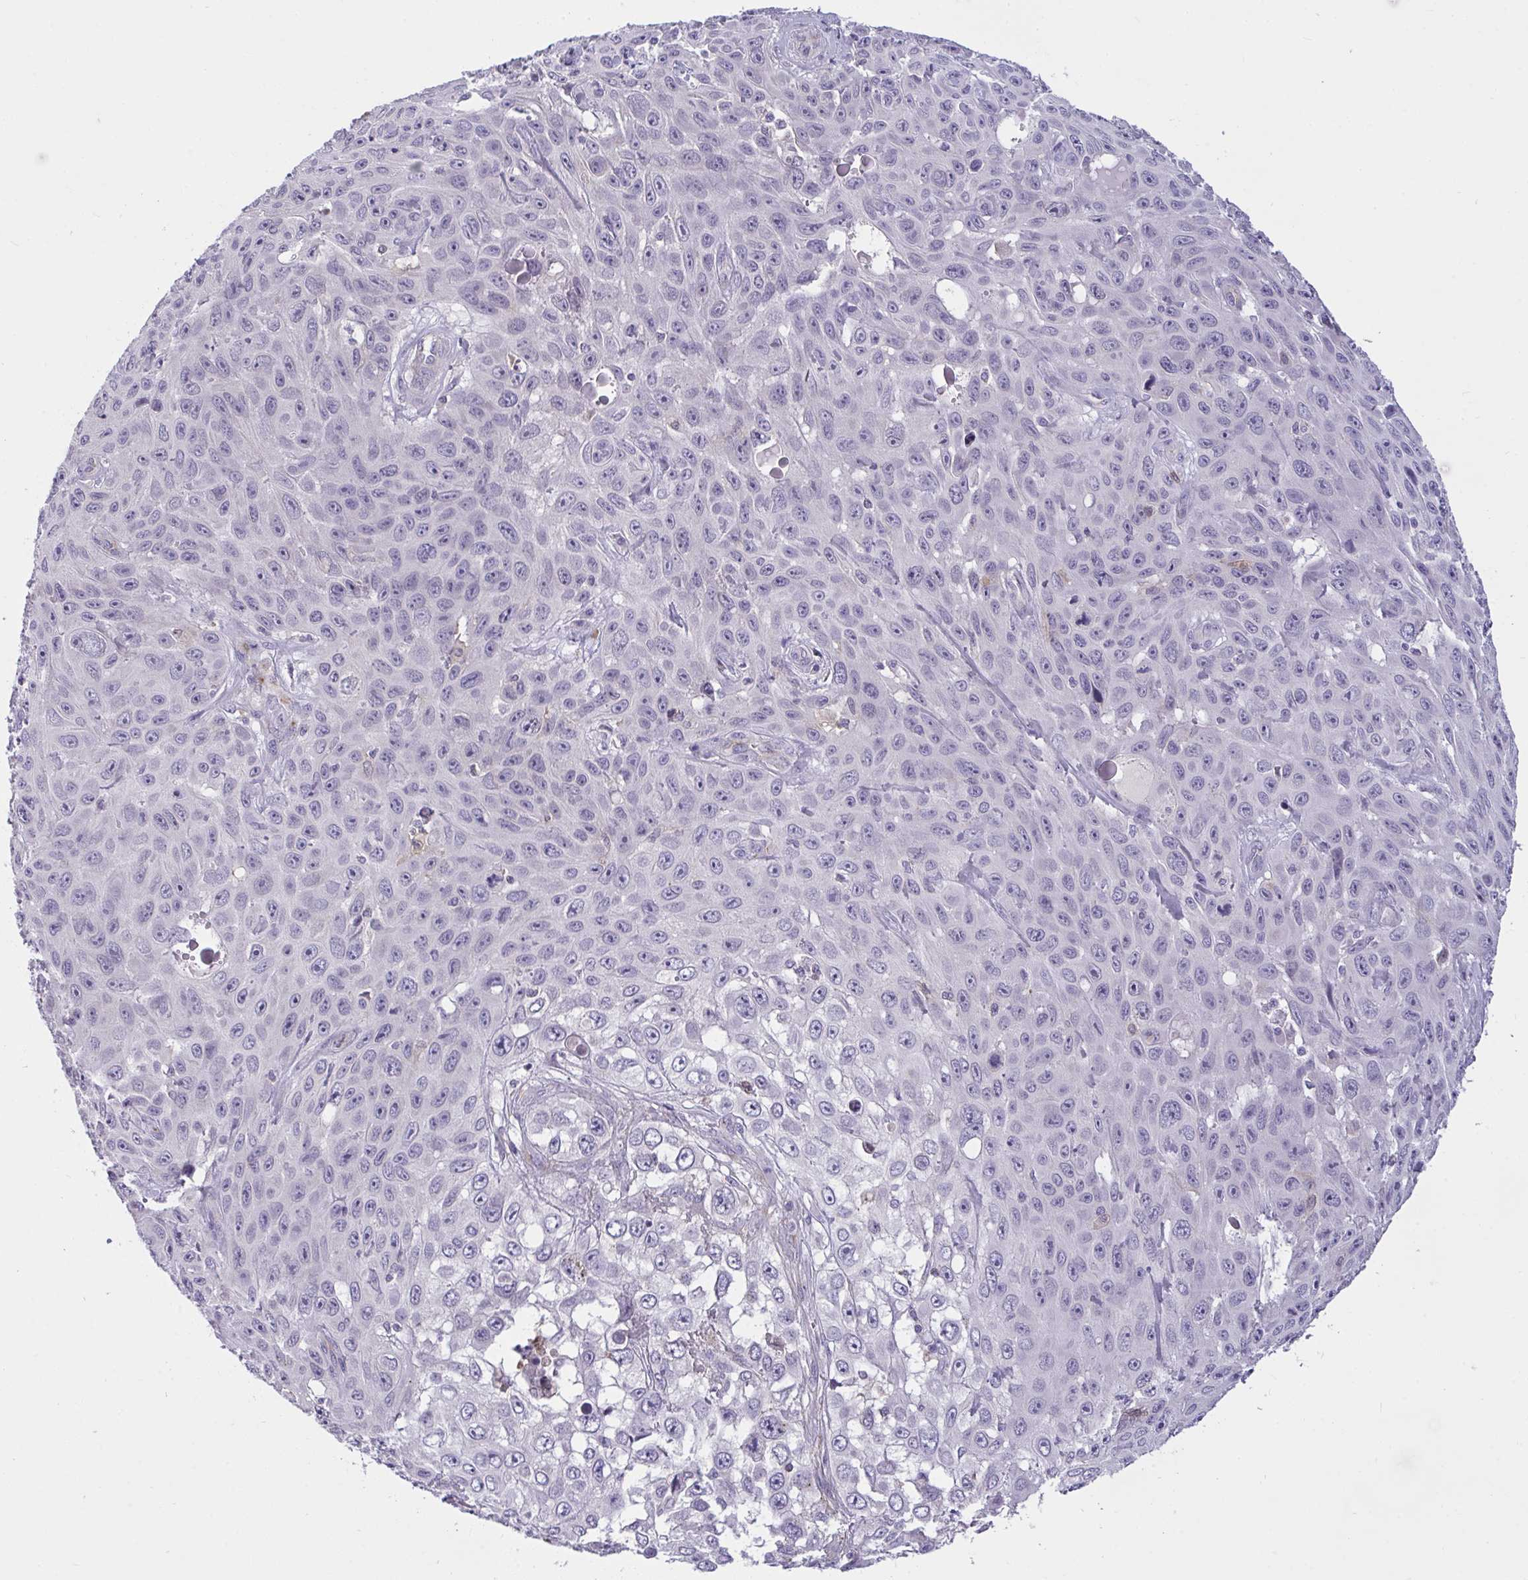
{"staining": {"intensity": "negative", "quantity": "none", "location": "none"}, "tissue": "skin cancer", "cell_type": "Tumor cells", "image_type": "cancer", "snomed": [{"axis": "morphology", "description": "Squamous cell carcinoma, NOS"}, {"axis": "topography", "description": "Skin"}], "caption": "Immunohistochemistry image of neoplastic tissue: human skin cancer stained with DAB displays no significant protein positivity in tumor cells. Brightfield microscopy of immunohistochemistry (IHC) stained with DAB (brown) and hematoxylin (blue), captured at high magnification.", "gene": "SEMA6B", "patient": {"sex": "male", "age": 82}}